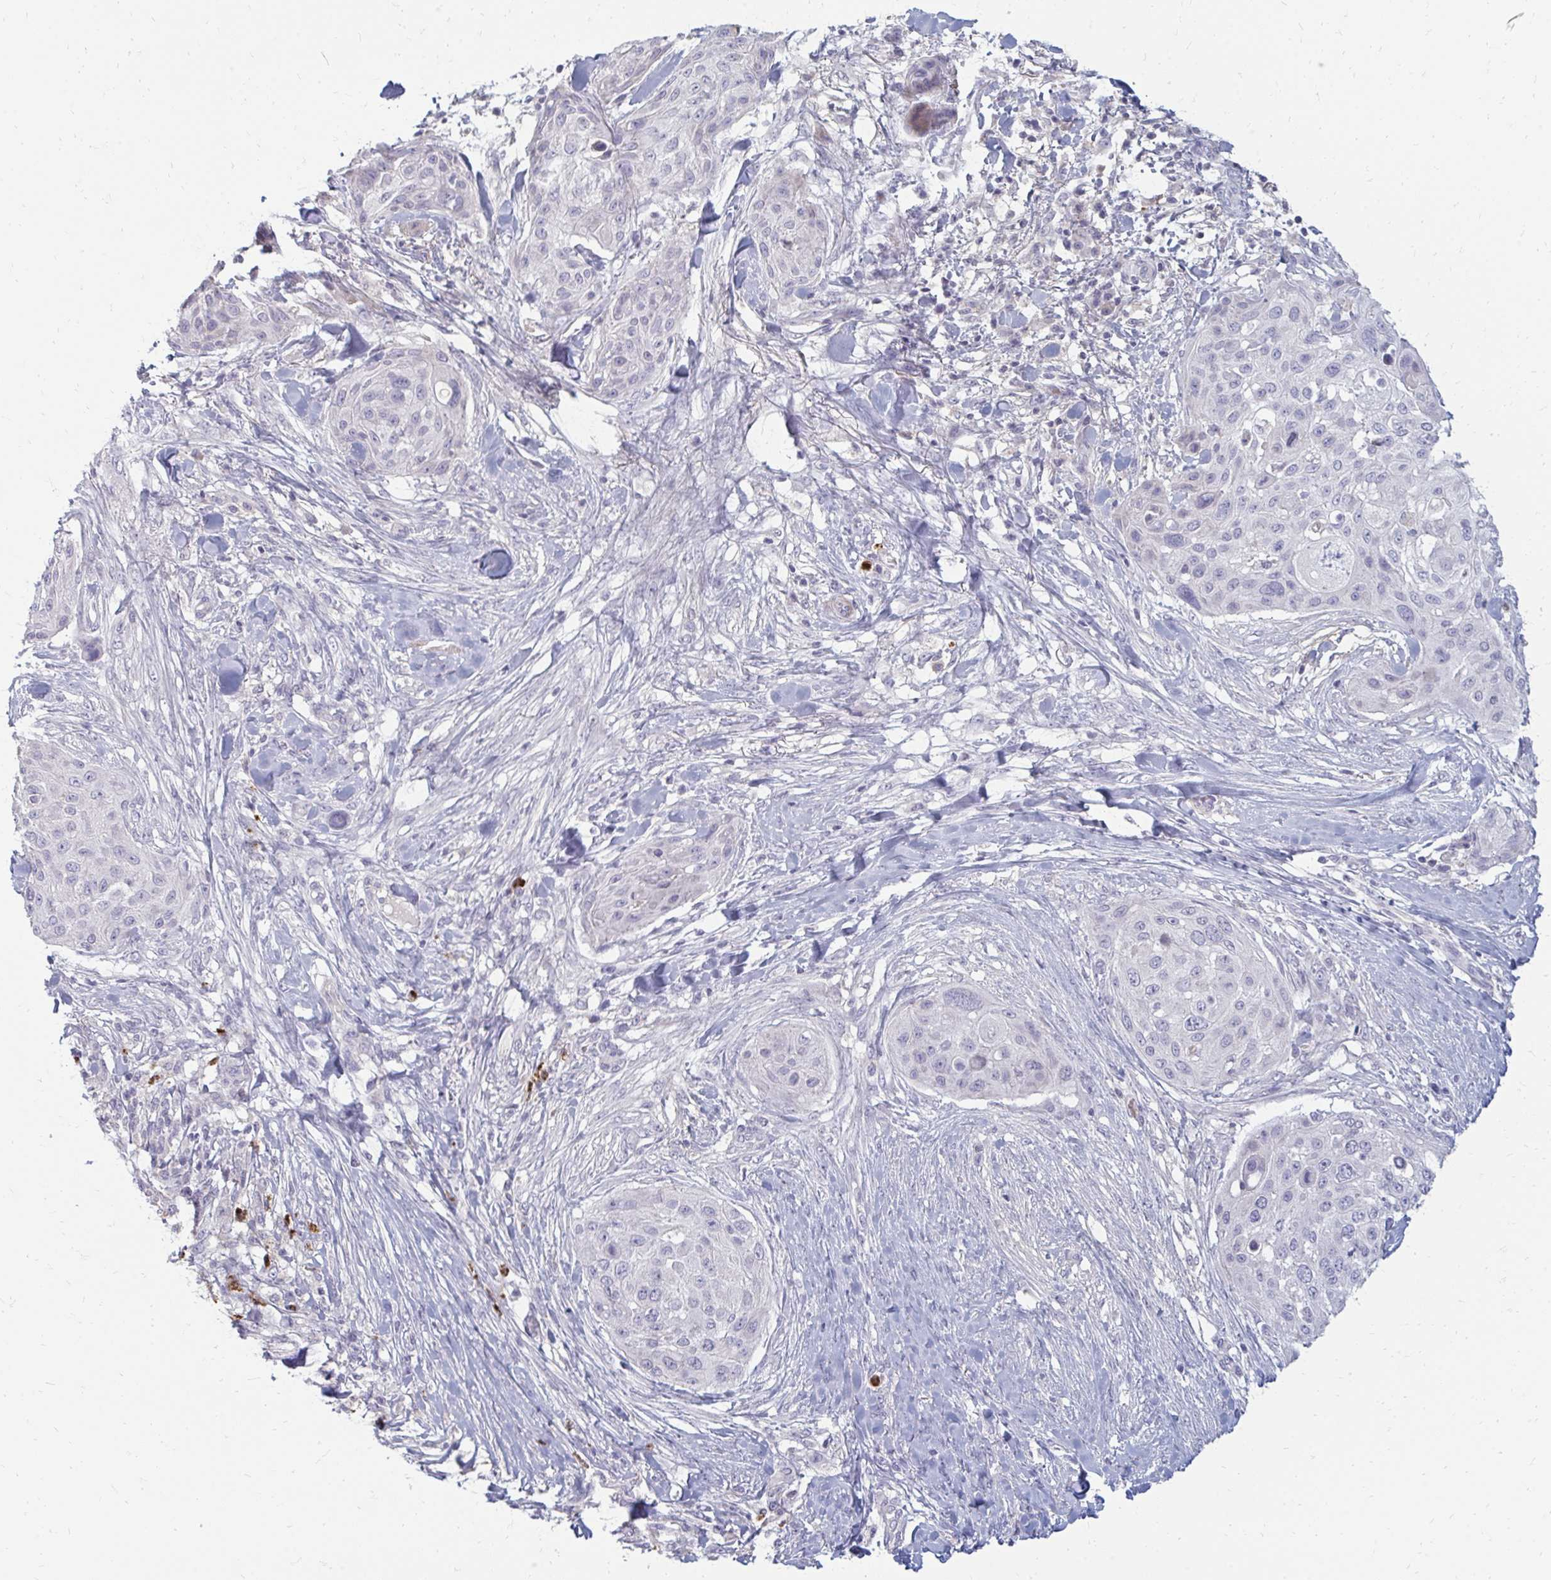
{"staining": {"intensity": "negative", "quantity": "none", "location": "none"}, "tissue": "skin cancer", "cell_type": "Tumor cells", "image_type": "cancer", "snomed": [{"axis": "morphology", "description": "Squamous cell carcinoma, NOS"}, {"axis": "topography", "description": "Skin"}], "caption": "Immunohistochemistry (IHC) photomicrograph of skin cancer (squamous cell carcinoma) stained for a protein (brown), which demonstrates no staining in tumor cells.", "gene": "RAB33A", "patient": {"sex": "female", "age": 87}}